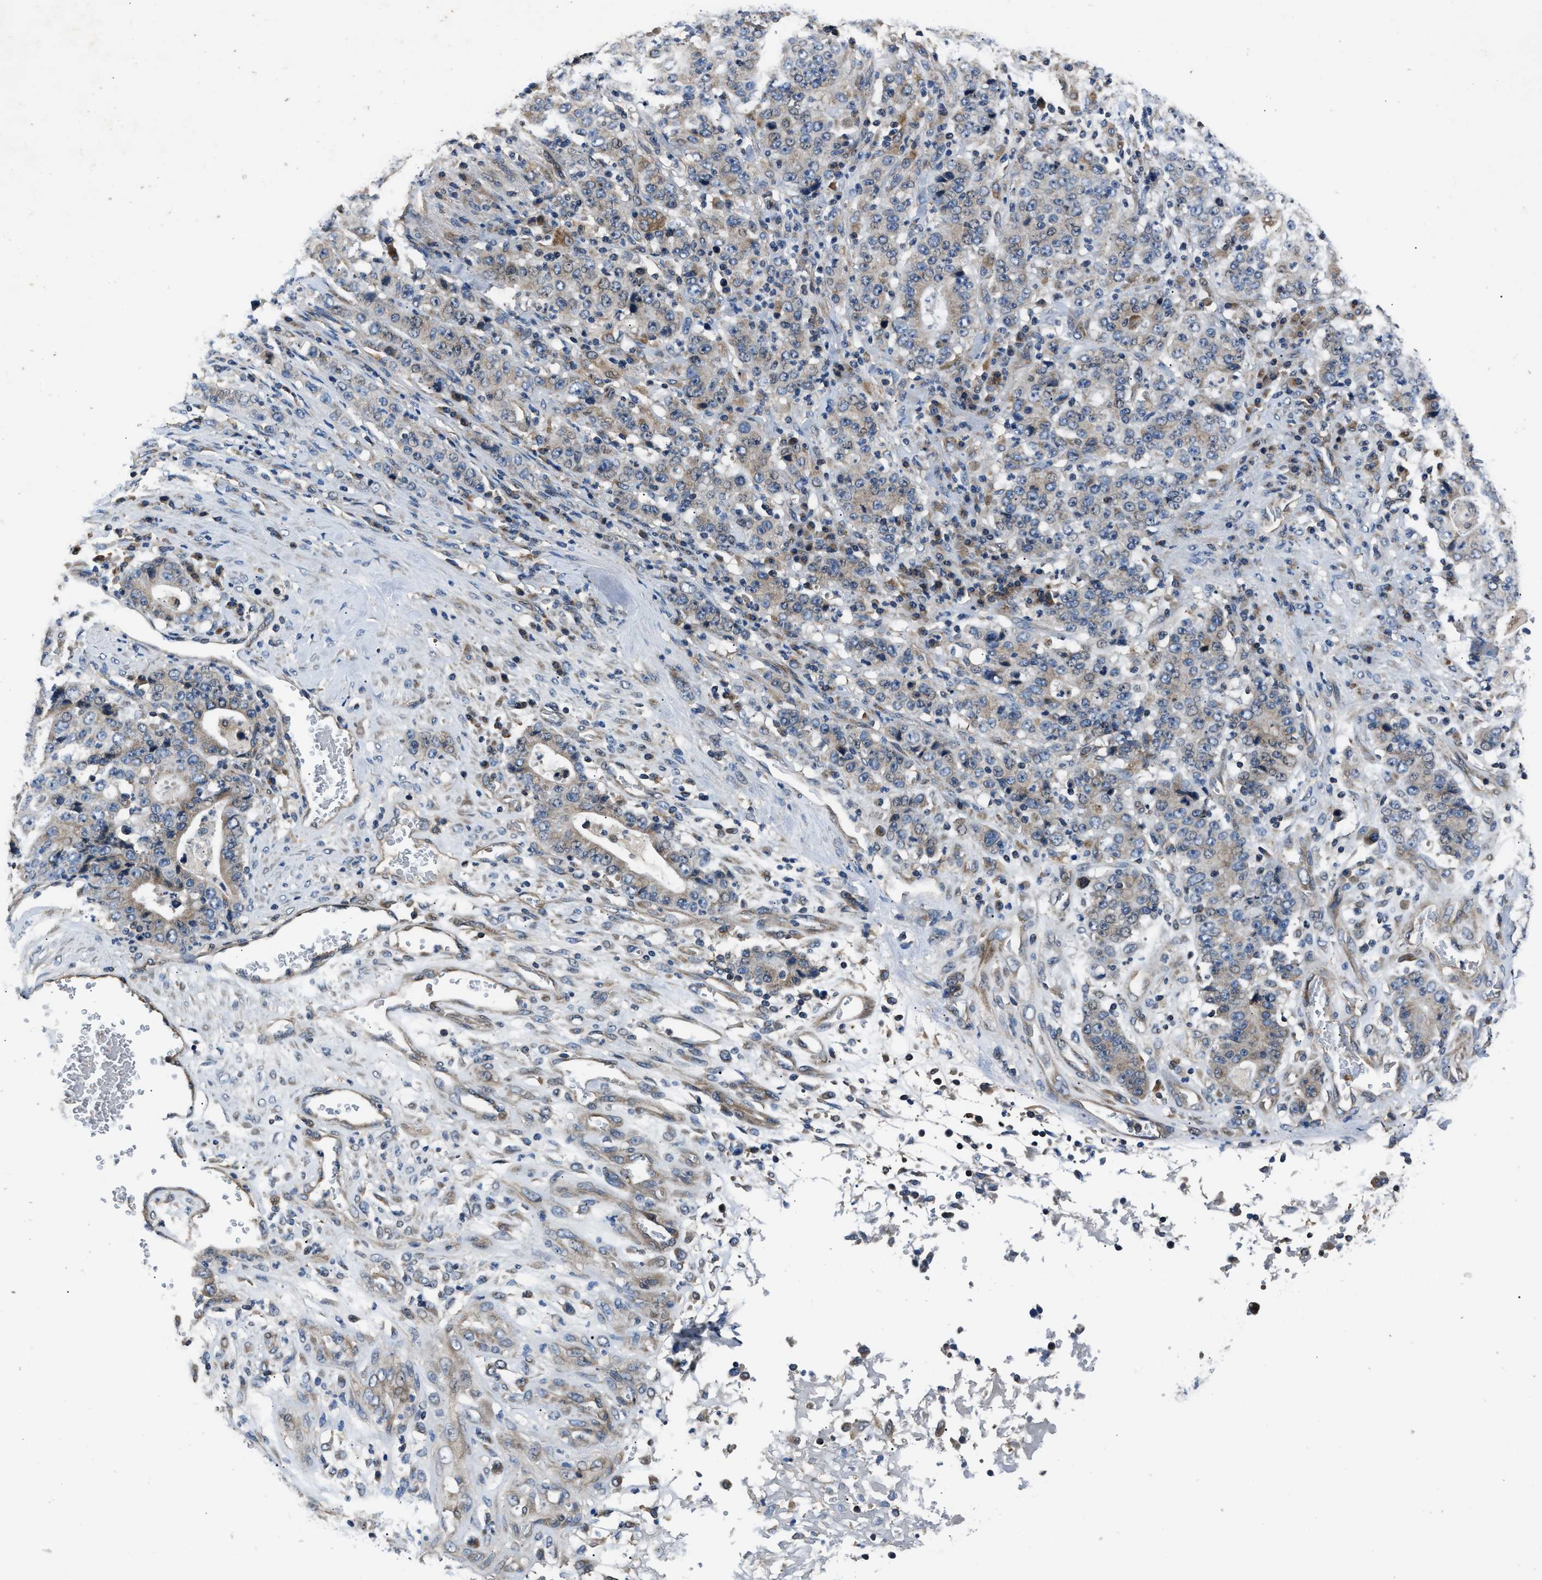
{"staining": {"intensity": "weak", "quantity": "<25%", "location": "cytoplasmic/membranous"}, "tissue": "stomach cancer", "cell_type": "Tumor cells", "image_type": "cancer", "snomed": [{"axis": "morphology", "description": "Normal tissue, NOS"}, {"axis": "morphology", "description": "Adenocarcinoma, NOS"}, {"axis": "topography", "description": "Stomach, upper"}, {"axis": "topography", "description": "Stomach"}], "caption": "IHC of human adenocarcinoma (stomach) reveals no staining in tumor cells.", "gene": "TNRC18", "patient": {"sex": "male", "age": 59}}